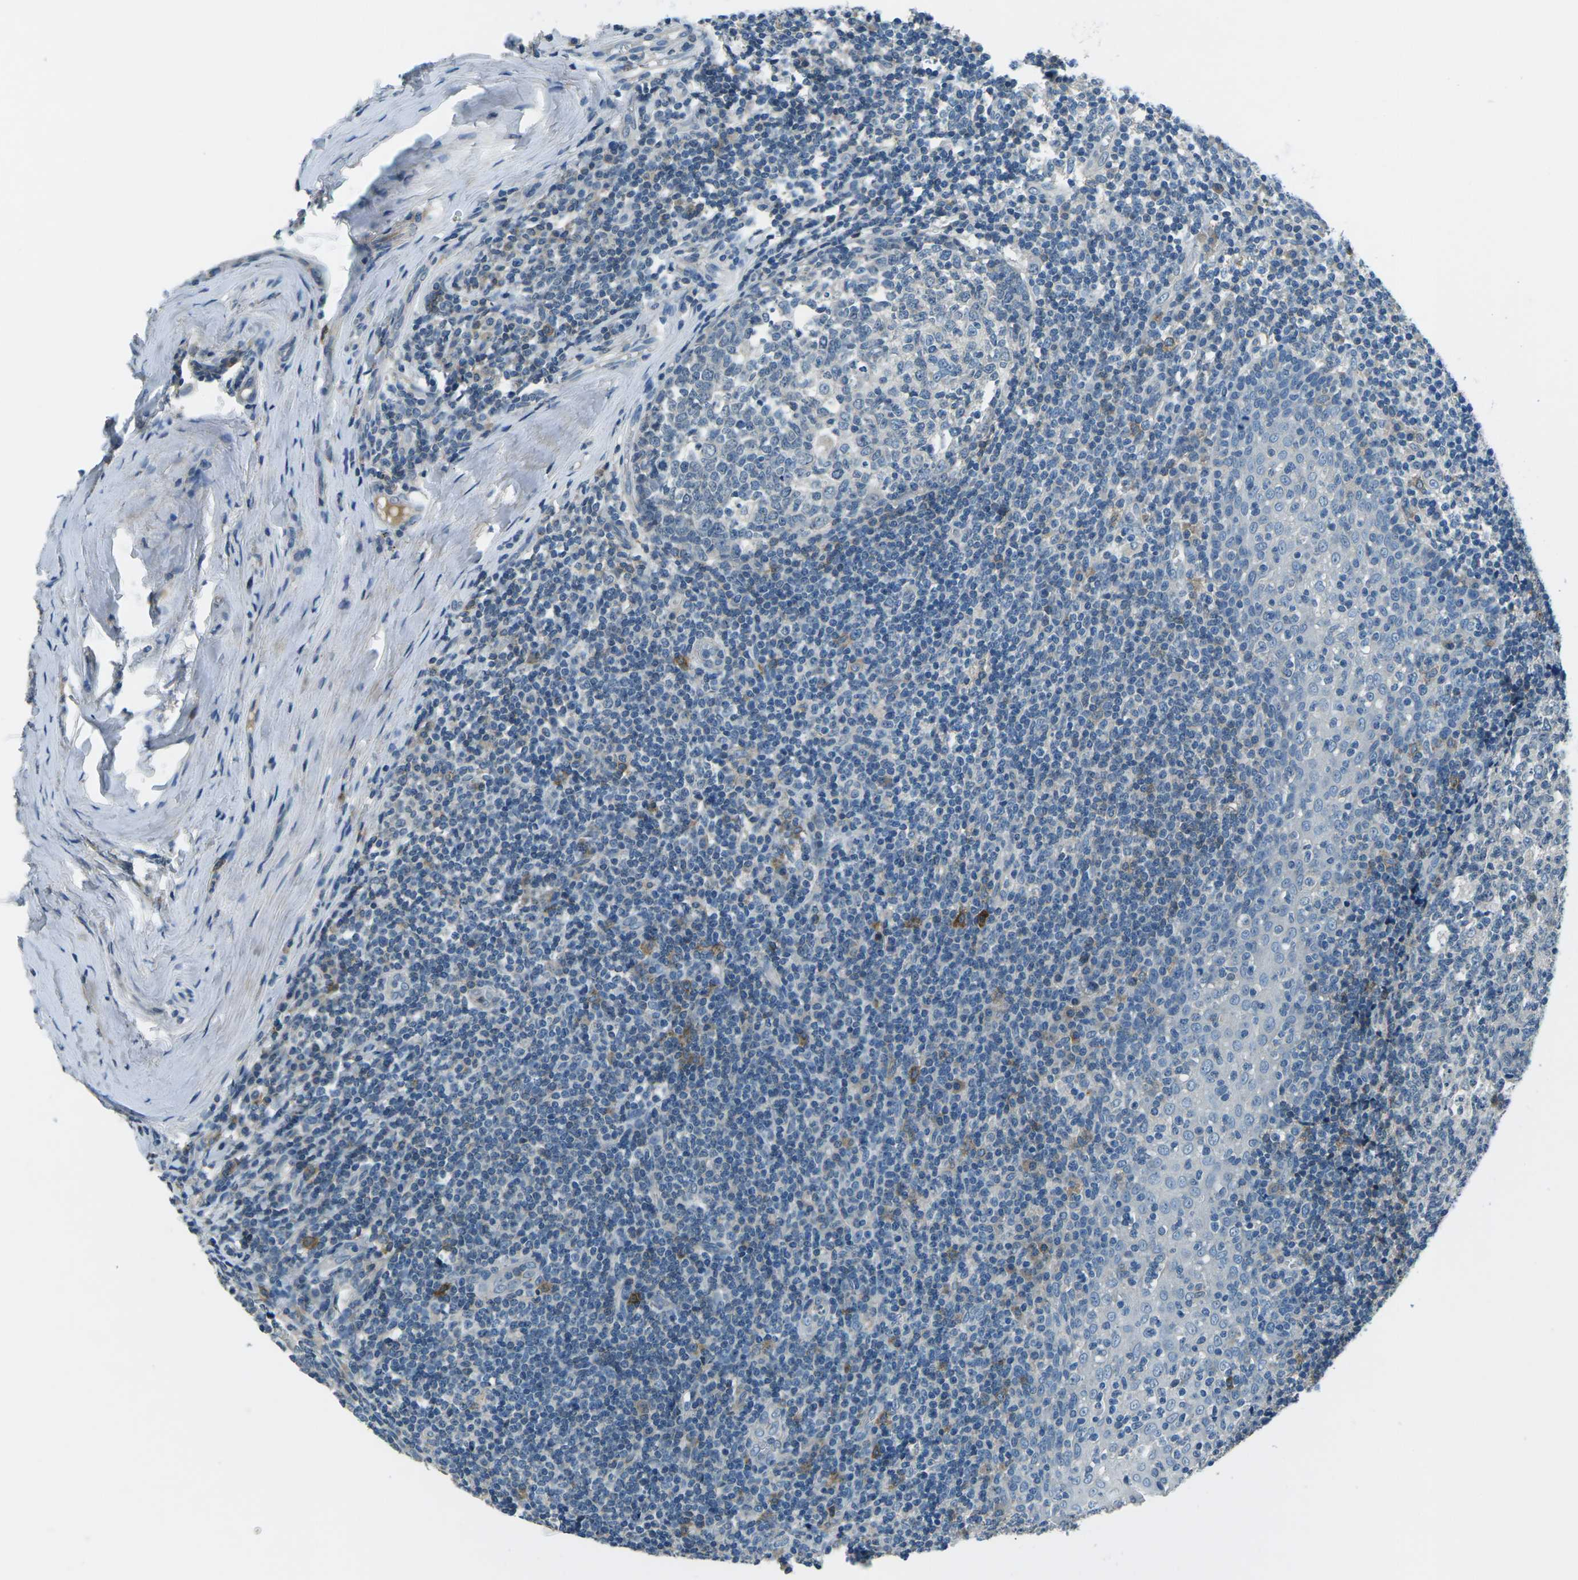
{"staining": {"intensity": "negative", "quantity": "none", "location": "none"}, "tissue": "tonsil", "cell_type": "Germinal center cells", "image_type": "normal", "snomed": [{"axis": "morphology", "description": "Normal tissue, NOS"}, {"axis": "topography", "description": "Tonsil"}], "caption": "High magnification brightfield microscopy of unremarkable tonsil stained with DAB (brown) and counterstained with hematoxylin (blue): germinal center cells show no significant expression. The staining was performed using DAB (3,3'-diaminobenzidine) to visualize the protein expression in brown, while the nuclei were stained in blue with hematoxylin (Magnification: 20x).", "gene": "CD1D", "patient": {"sex": "female", "age": 19}}